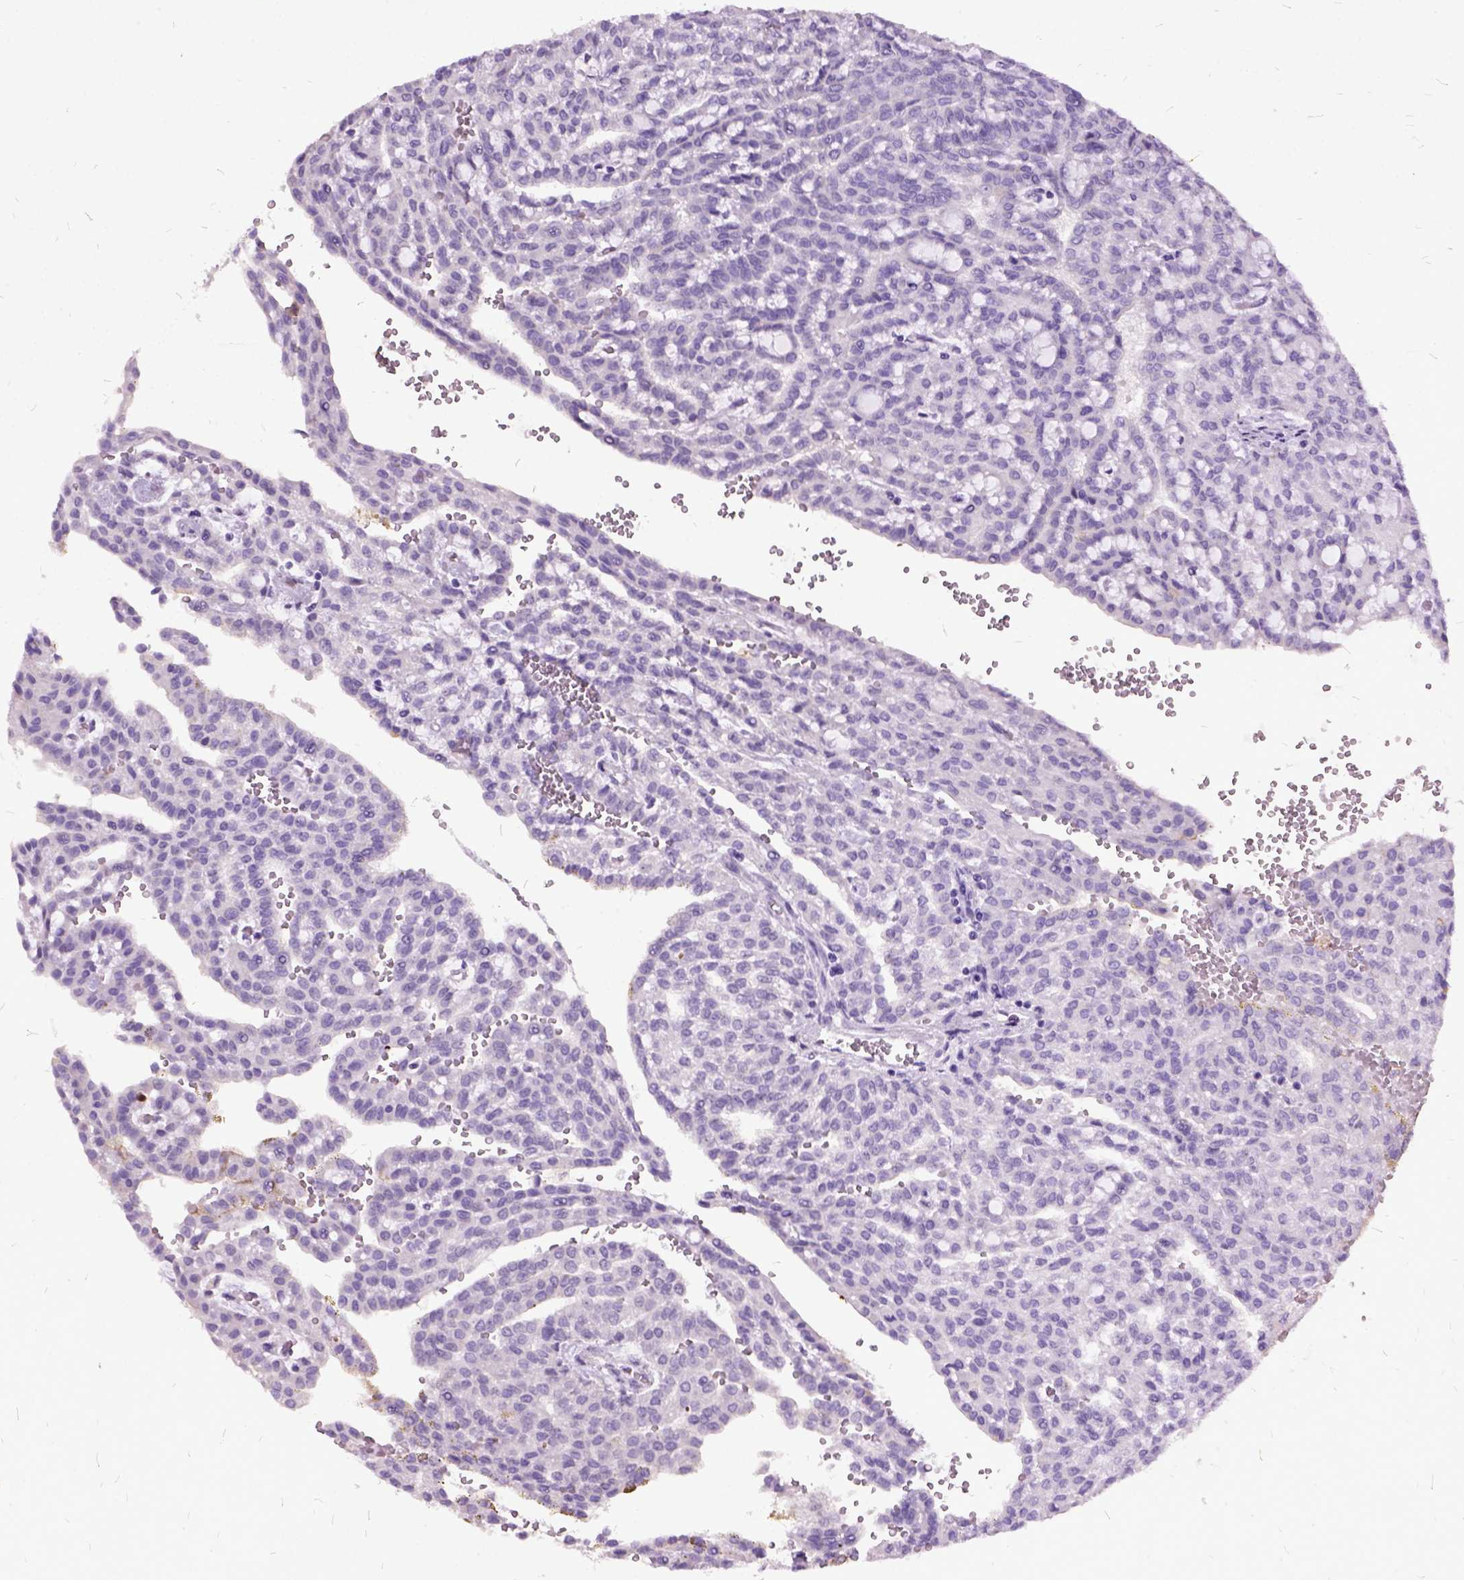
{"staining": {"intensity": "negative", "quantity": "none", "location": "none"}, "tissue": "renal cancer", "cell_type": "Tumor cells", "image_type": "cancer", "snomed": [{"axis": "morphology", "description": "Adenocarcinoma, NOS"}, {"axis": "topography", "description": "Kidney"}], "caption": "Immunohistochemistry (IHC) photomicrograph of neoplastic tissue: renal cancer stained with DAB (3,3'-diaminobenzidine) demonstrates no significant protein positivity in tumor cells.", "gene": "MME", "patient": {"sex": "male", "age": 63}}